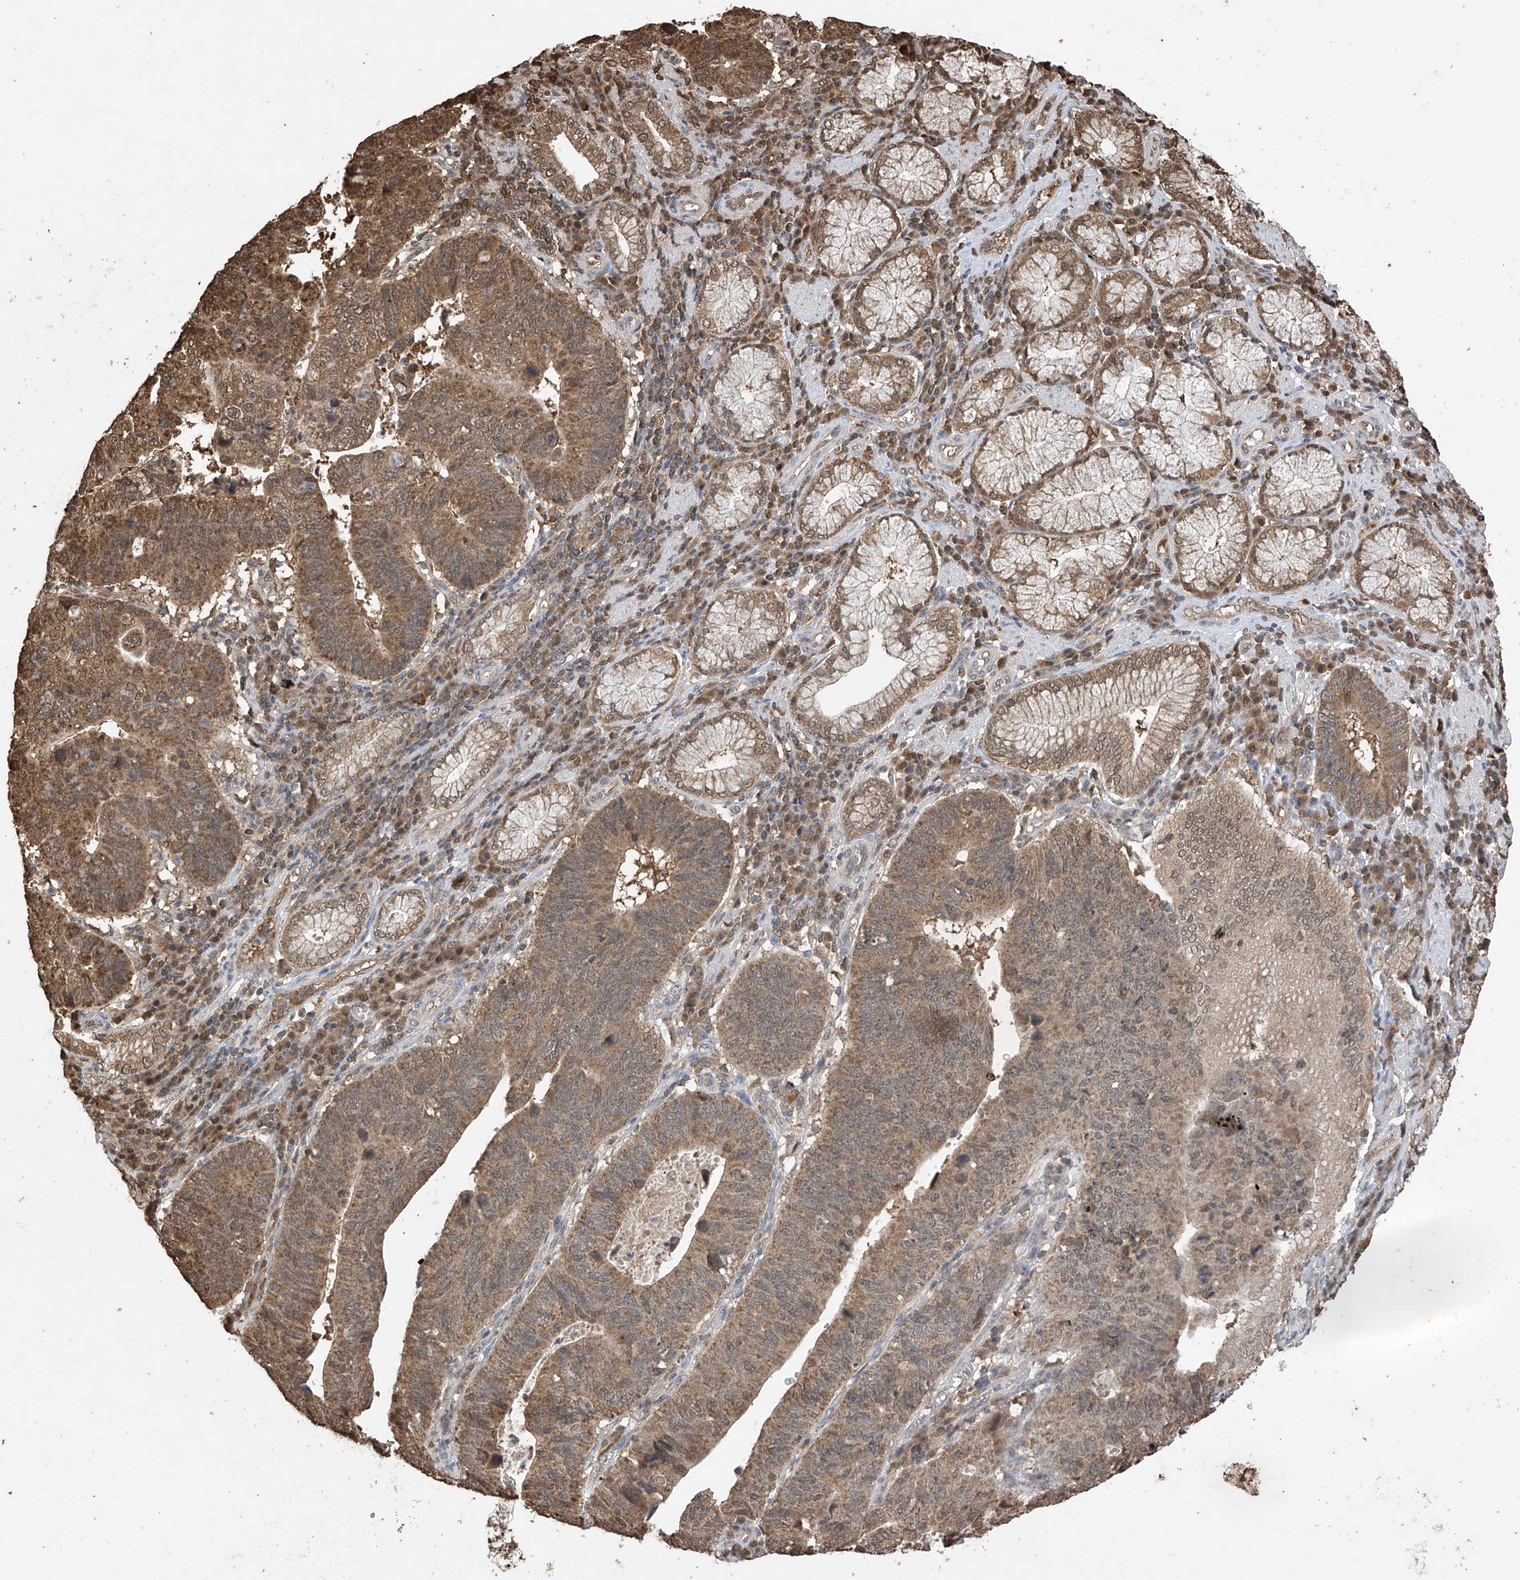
{"staining": {"intensity": "moderate", "quantity": ">75%", "location": "cytoplasmic/membranous,nuclear"}, "tissue": "stomach cancer", "cell_type": "Tumor cells", "image_type": "cancer", "snomed": [{"axis": "morphology", "description": "Adenocarcinoma, NOS"}, {"axis": "topography", "description": "Stomach"}], "caption": "There is medium levels of moderate cytoplasmic/membranous and nuclear expression in tumor cells of stomach adenocarcinoma, as demonstrated by immunohistochemical staining (brown color).", "gene": "PNPT1", "patient": {"sex": "male", "age": 59}}